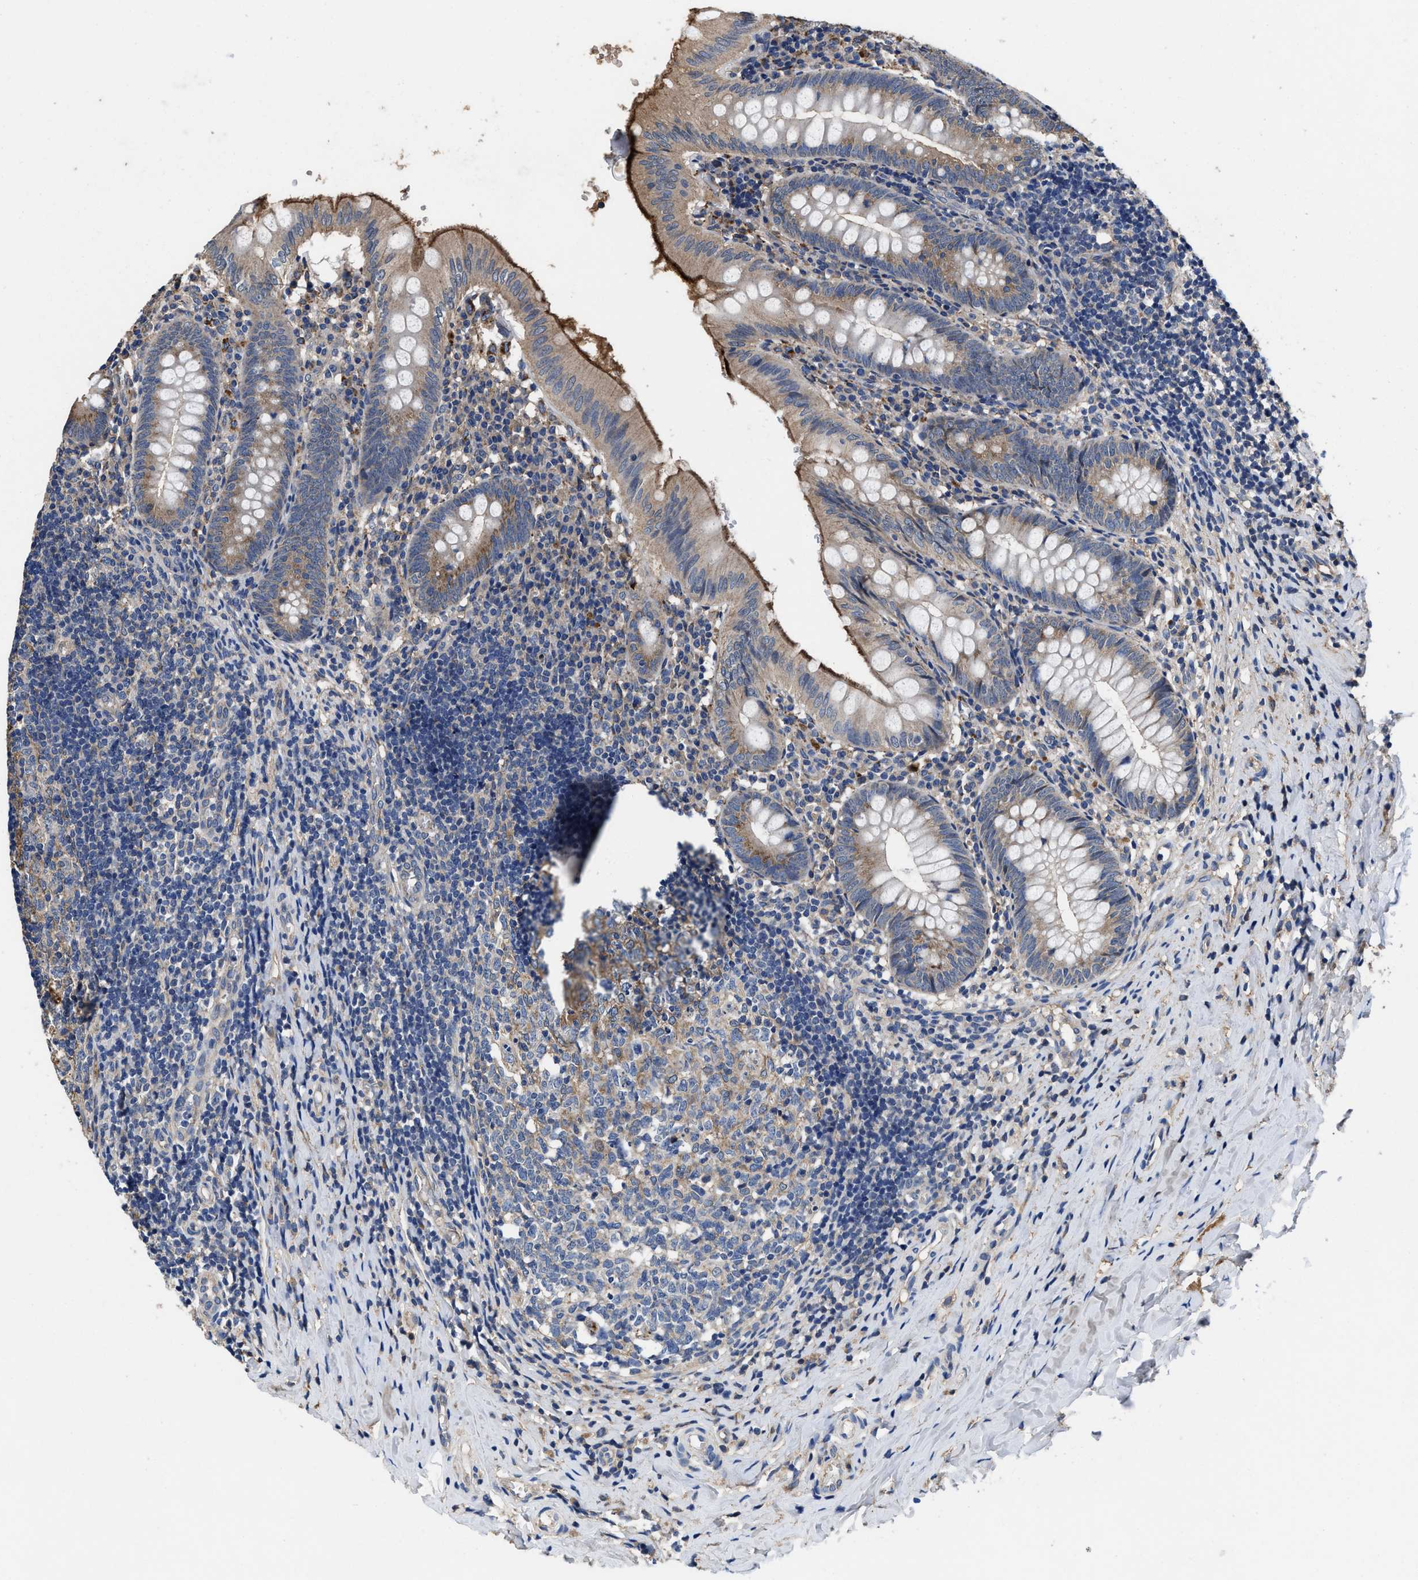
{"staining": {"intensity": "moderate", "quantity": "<25%", "location": "cytoplasmic/membranous"}, "tissue": "appendix", "cell_type": "Glandular cells", "image_type": "normal", "snomed": [{"axis": "morphology", "description": "Normal tissue, NOS"}, {"axis": "topography", "description": "Appendix"}], "caption": "The micrograph exhibits staining of normal appendix, revealing moderate cytoplasmic/membranous protein positivity (brown color) within glandular cells.", "gene": "IDNK", "patient": {"sex": "male", "age": 8}}